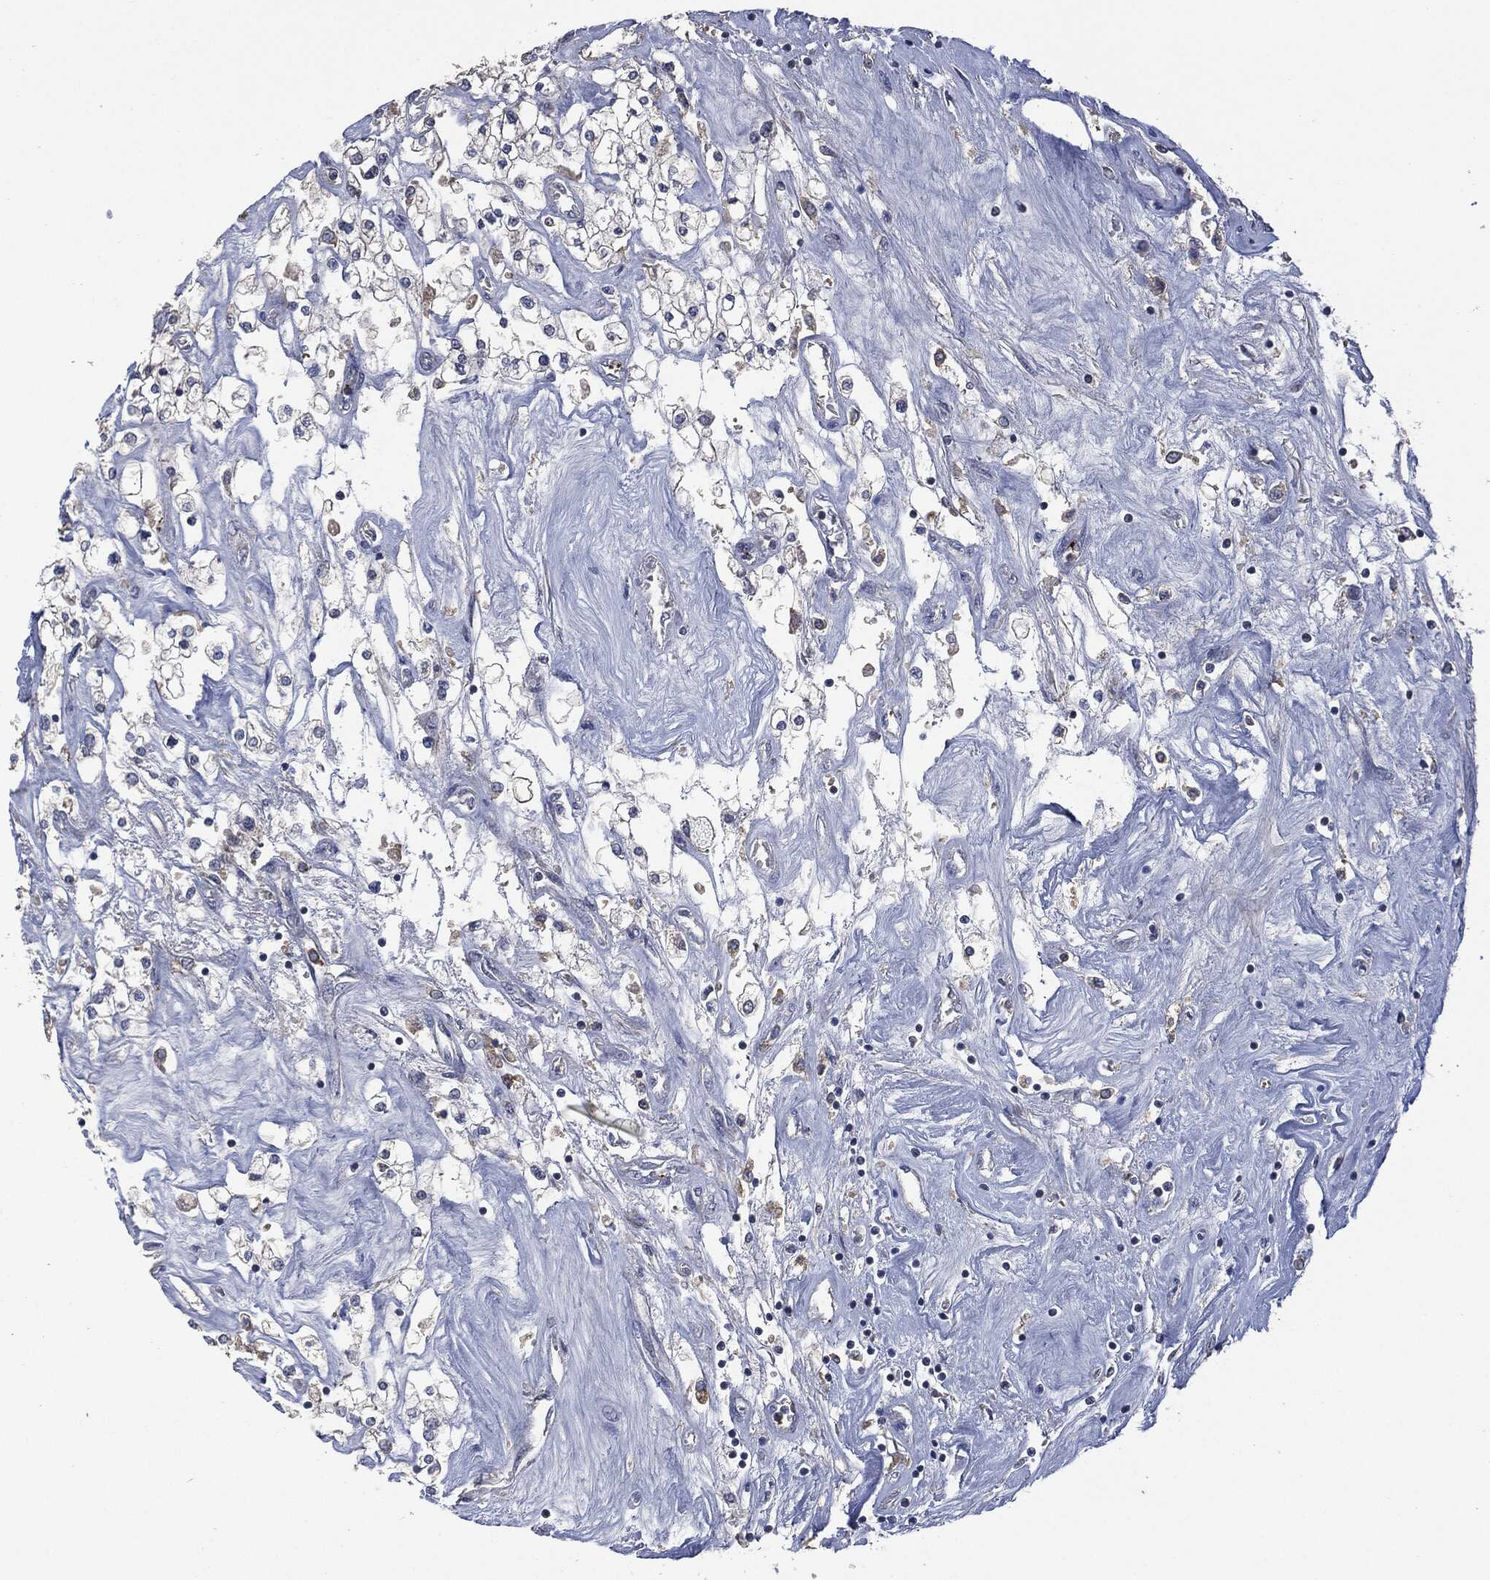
{"staining": {"intensity": "negative", "quantity": "none", "location": "none"}, "tissue": "renal cancer", "cell_type": "Tumor cells", "image_type": "cancer", "snomed": [{"axis": "morphology", "description": "Adenocarcinoma, NOS"}, {"axis": "topography", "description": "Kidney"}], "caption": "Human renal cancer (adenocarcinoma) stained for a protein using IHC shows no expression in tumor cells.", "gene": "CD33", "patient": {"sex": "male", "age": 80}}